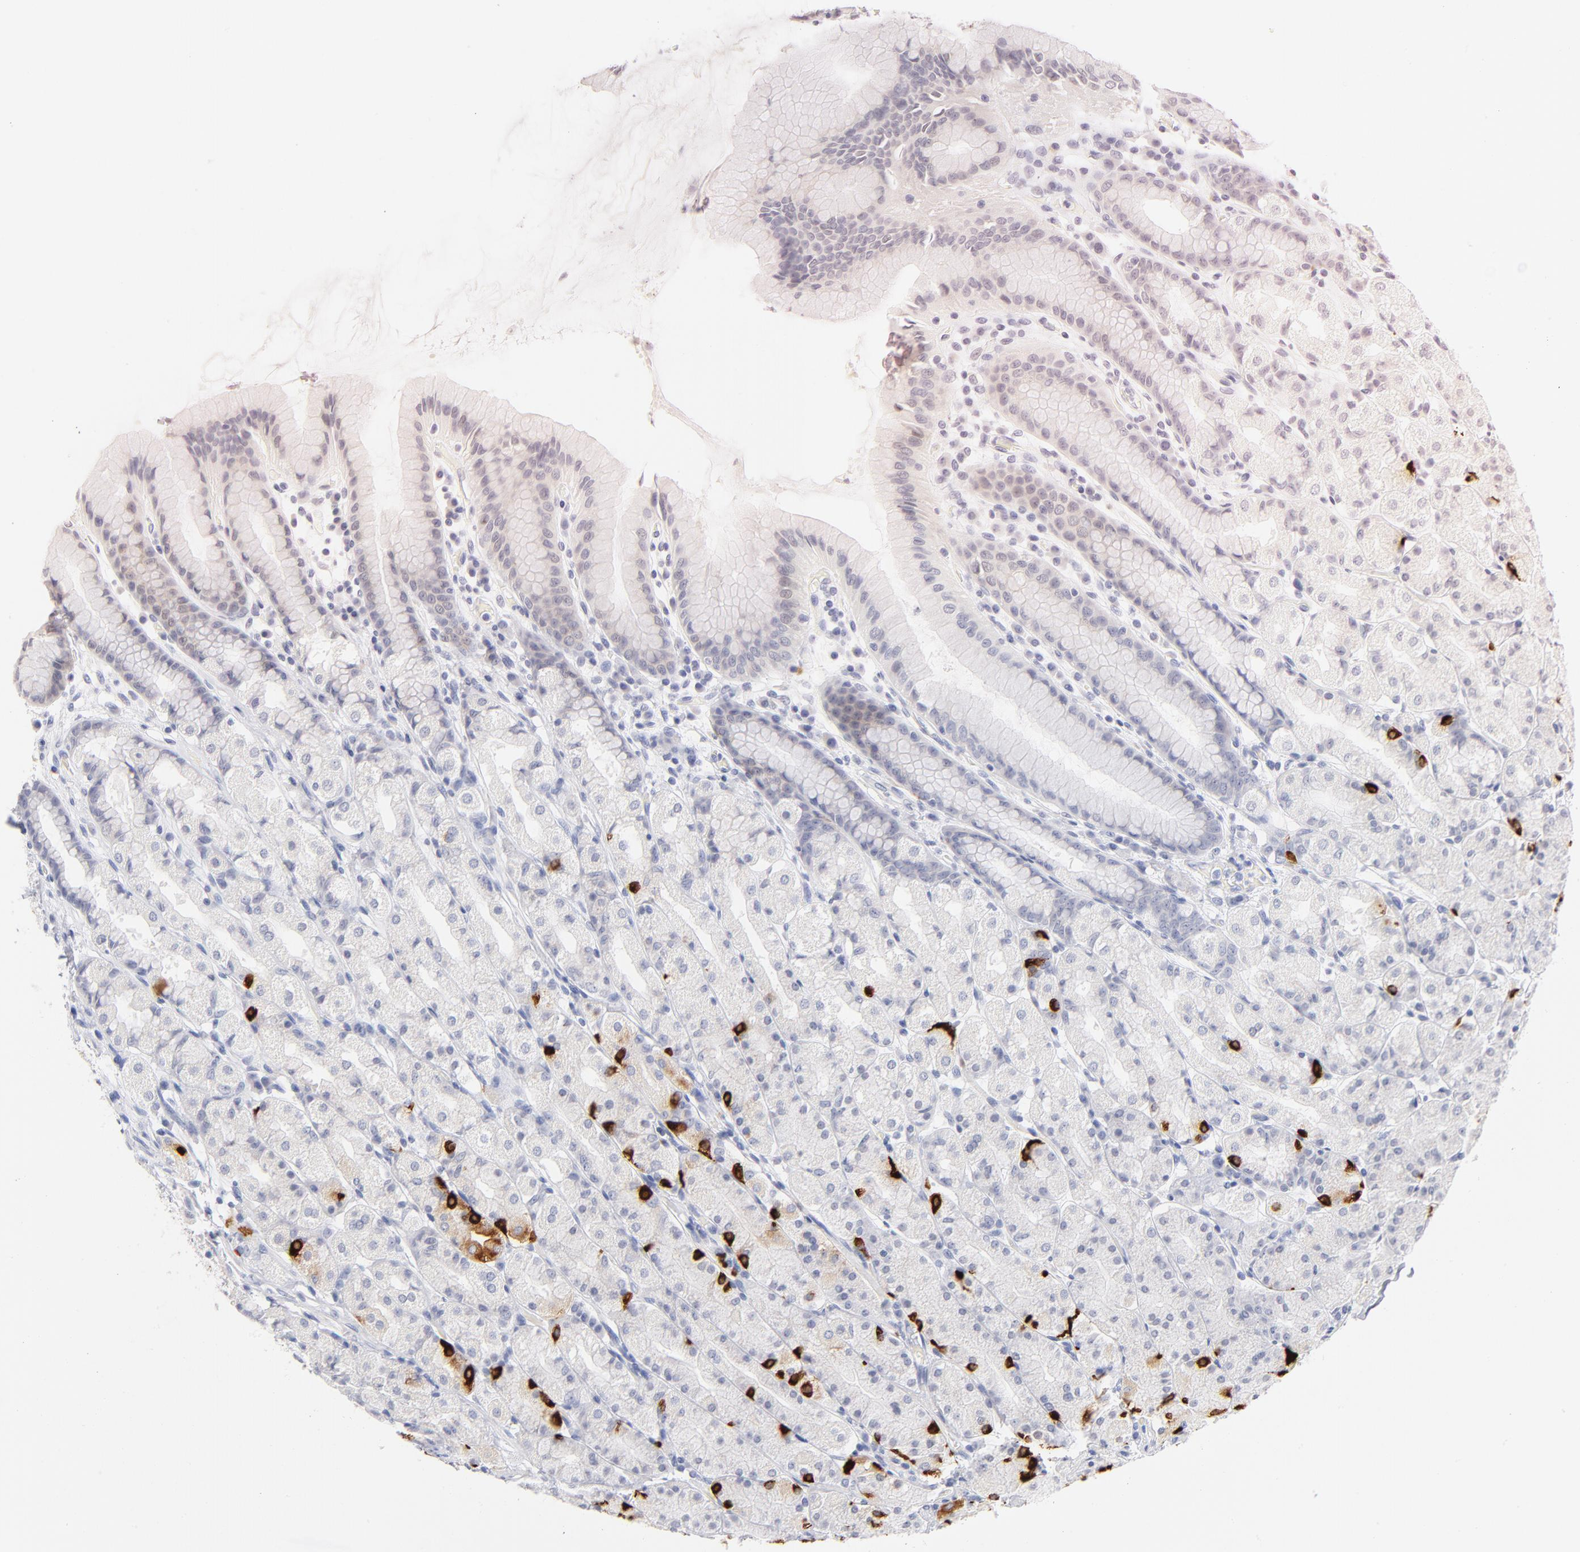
{"staining": {"intensity": "strong", "quantity": "<25%", "location": "cytoplasmic/membranous"}, "tissue": "stomach", "cell_type": "Glandular cells", "image_type": "normal", "snomed": [{"axis": "morphology", "description": "Normal tissue, NOS"}, {"axis": "topography", "description": "Stomach, upper"}], "caption": "Strong cytoplasmic/membranous protein positivity is appreciated in approximately <25% of glandular cells in stomach. Ihc stains the protein in brown and the nuclei are stained blue.", "gene": "KHNYN", "patient": {"sex": "male", "age": 68}}